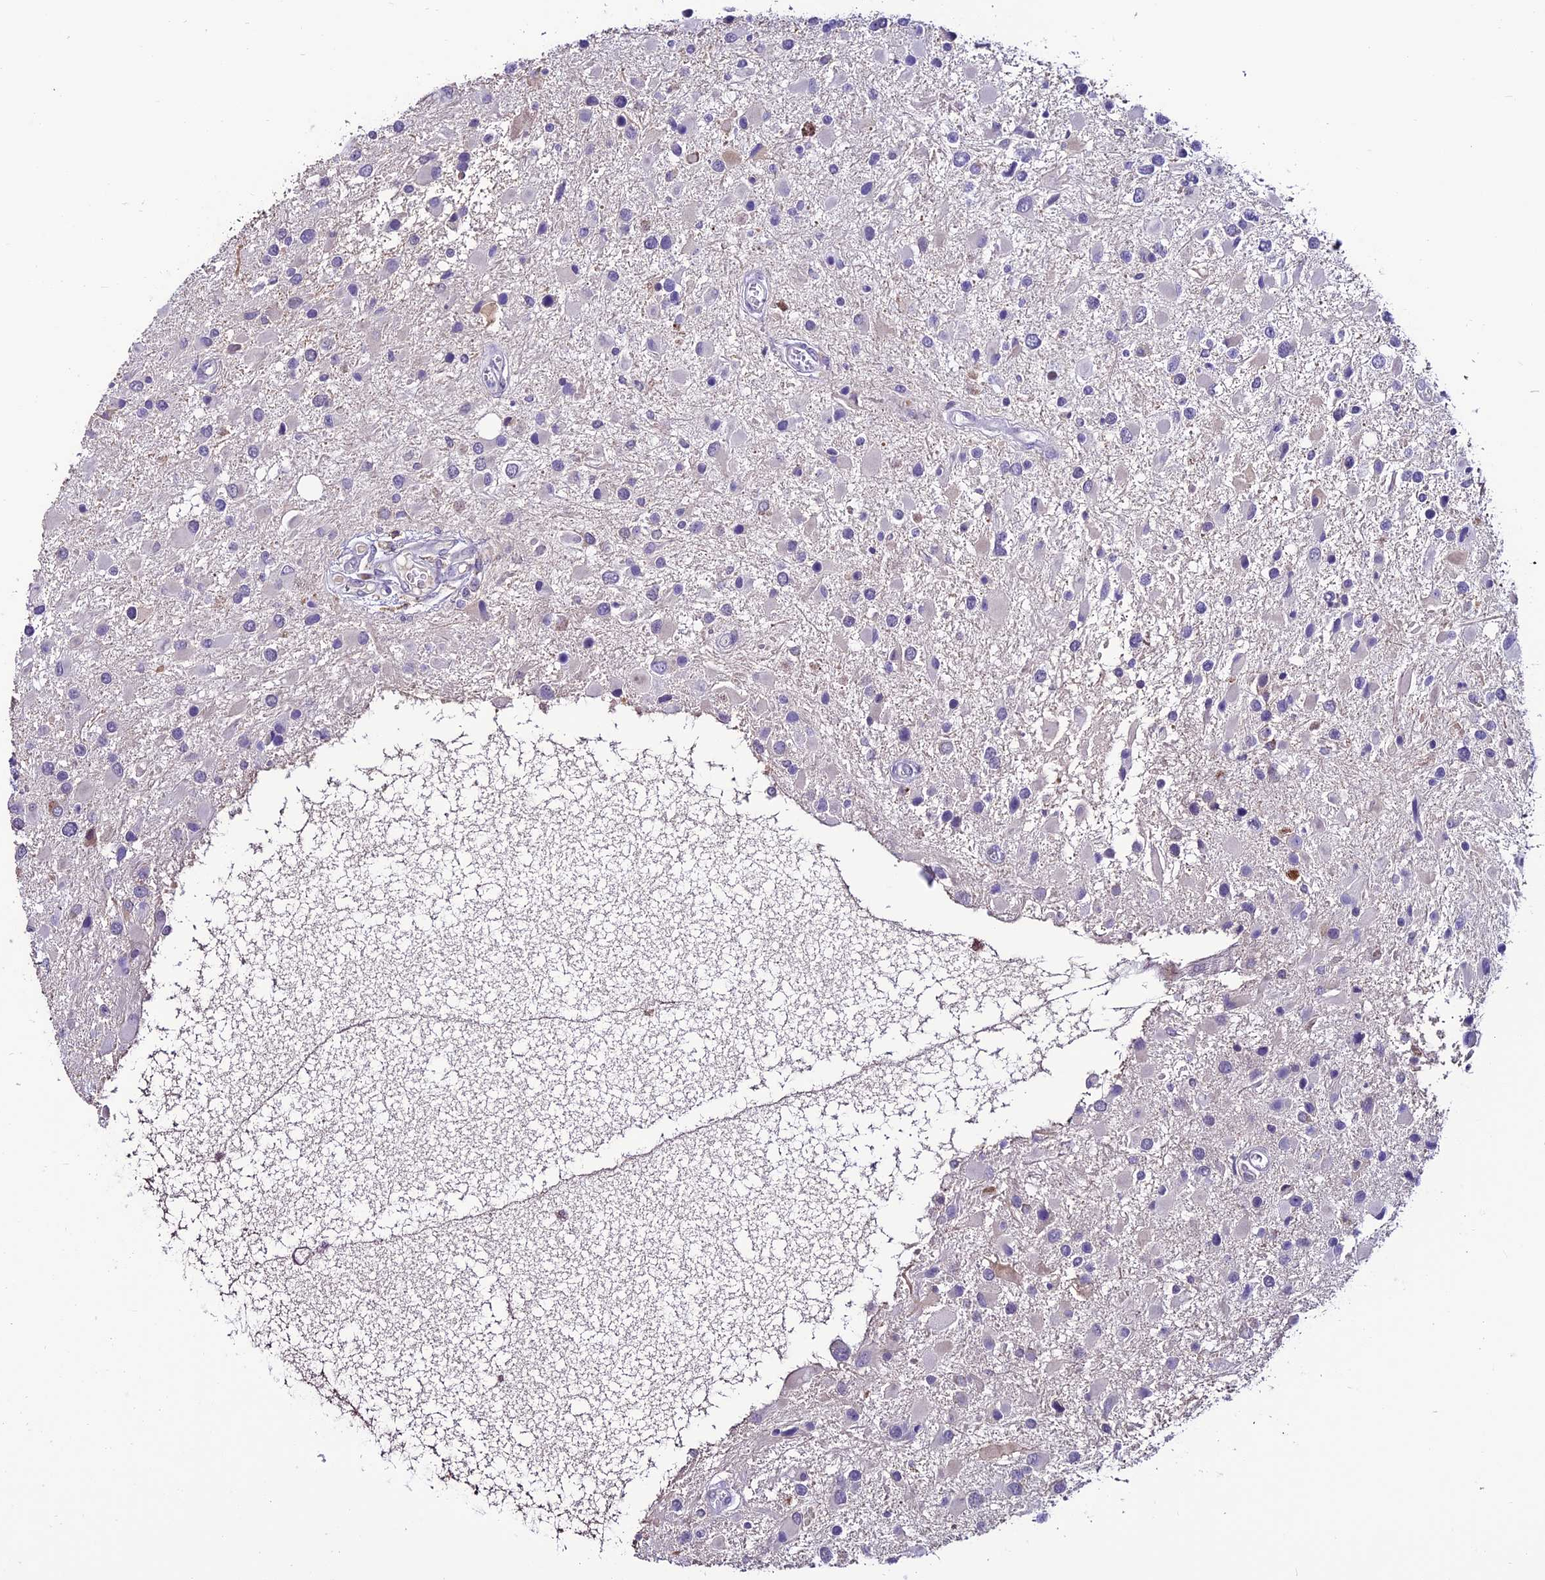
{"staining": {"intensity": "negative", "quantity": "none", "location": "none"}, "tissue": "glioma", "cell_type": "Tumor cells", "image_type": "cancer", "snomed": [{"axis": "morphology", "description": "Glioma, malignant, High grade"}, {"axis": "topography", "description": "Brain"}], "caption": "The micrograph shows no staining of tumor cells in glioma.", "gene": "SLC10A1", "patient": {"sex": "male", "age": 53}}